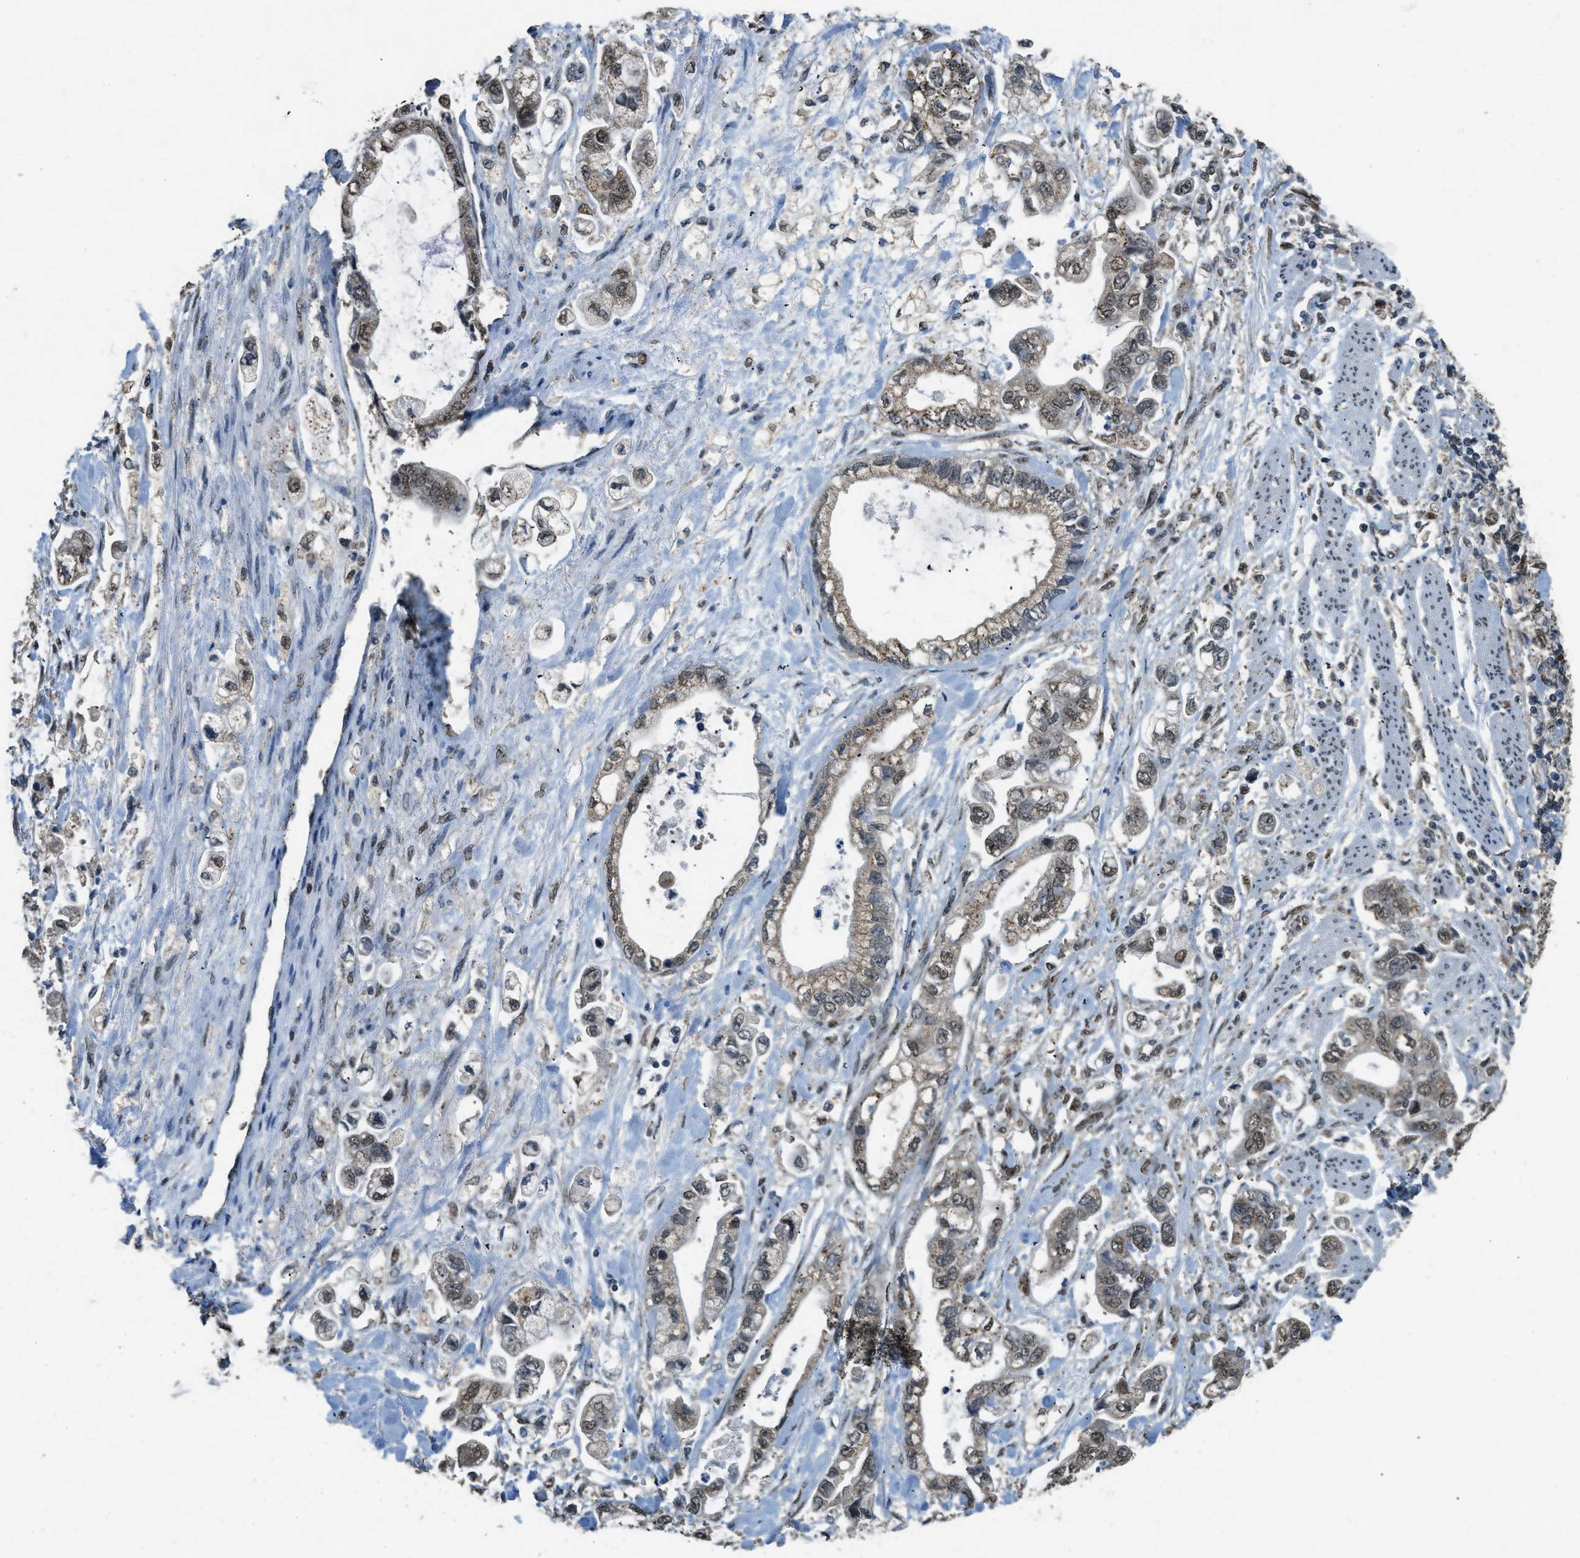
{"staining": {"intensity": "moderate", "quantity": ">75%", "location": "cytoplasmic/membranous"}, "tissue": "stomach cancer", "cell_type": "Tumor cells", "image_type": "cancer", "snomed": [{"axis": "morphology", "description": "Normal tissue, NOS"}, {"axis": "morphology", "description": "Adenocarcinoma, NOS"}, {"axis": "topography", "description": "Stomach"}], "caption": "About >75% of tumor cells in stomach cancer (adenocarcinoma) demonstrate moderate cytoplasmic/membranous protein staining as visualized by brown immunohistochemical staining.", "gene": "IPO7", "patient": {"sex": "male", "age": 62}}